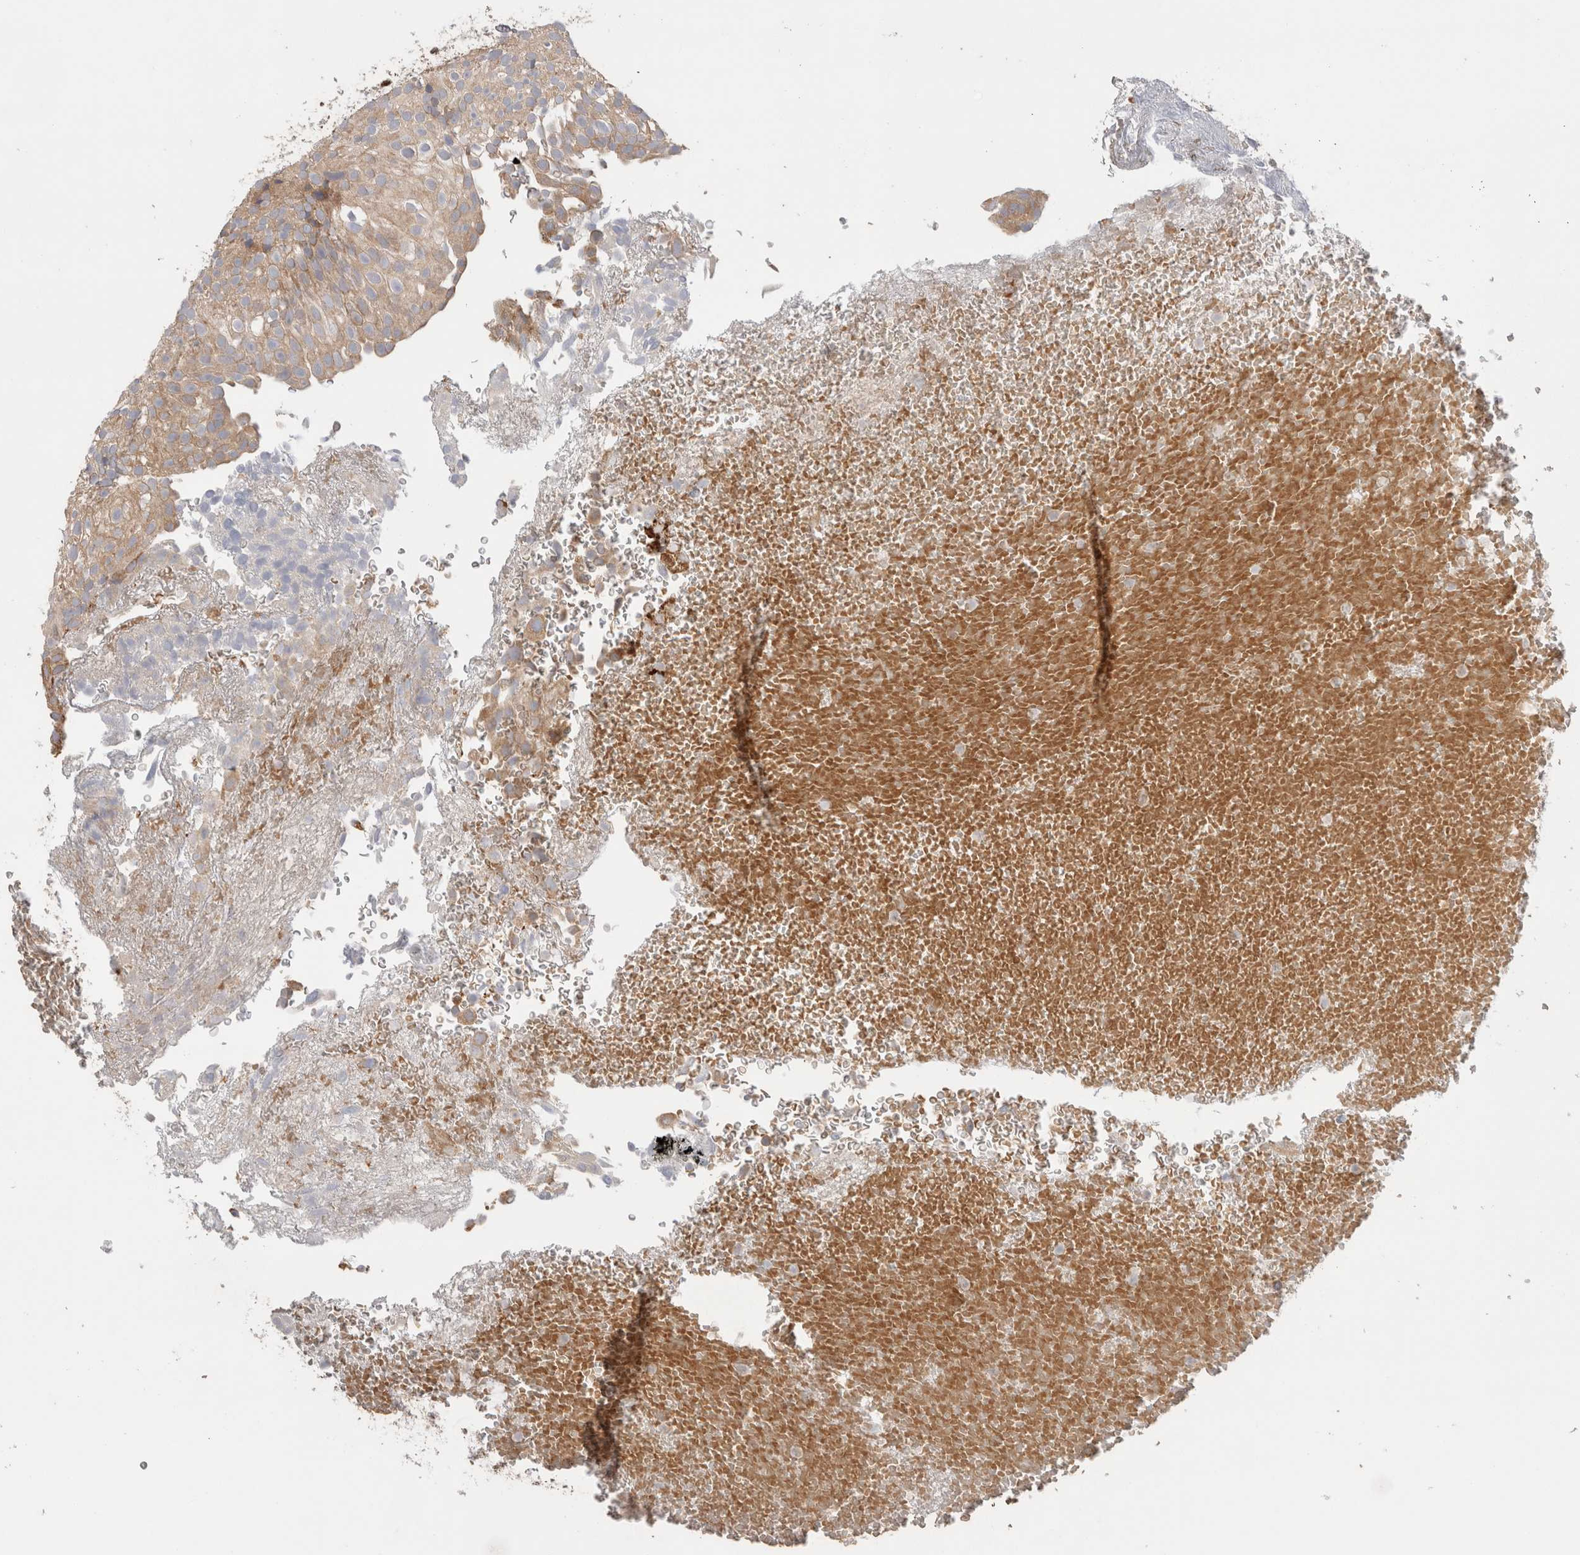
{"staining": {"intensity": "moderate", "quantity": ">75%", "location": "cytoplasmic/membranous"}, "tissue": "urothelial cancer", "cell_type": "Tumor cells", "image_type": "cancer", "snomed": [{"axis": "morphology", "description": "Urothelial carcinoma, Low grade"}, {"axis": "topography", "description": "Urinary bladder"}], "caption": "DAB immunohistochemical staining of human urothelial cancer displays moderate cytoplasmic/membranous protein staining in approximately >75% of tumor cells.", "gene": "NDOR1", "patient": {"sex": "male", "age": 78}}